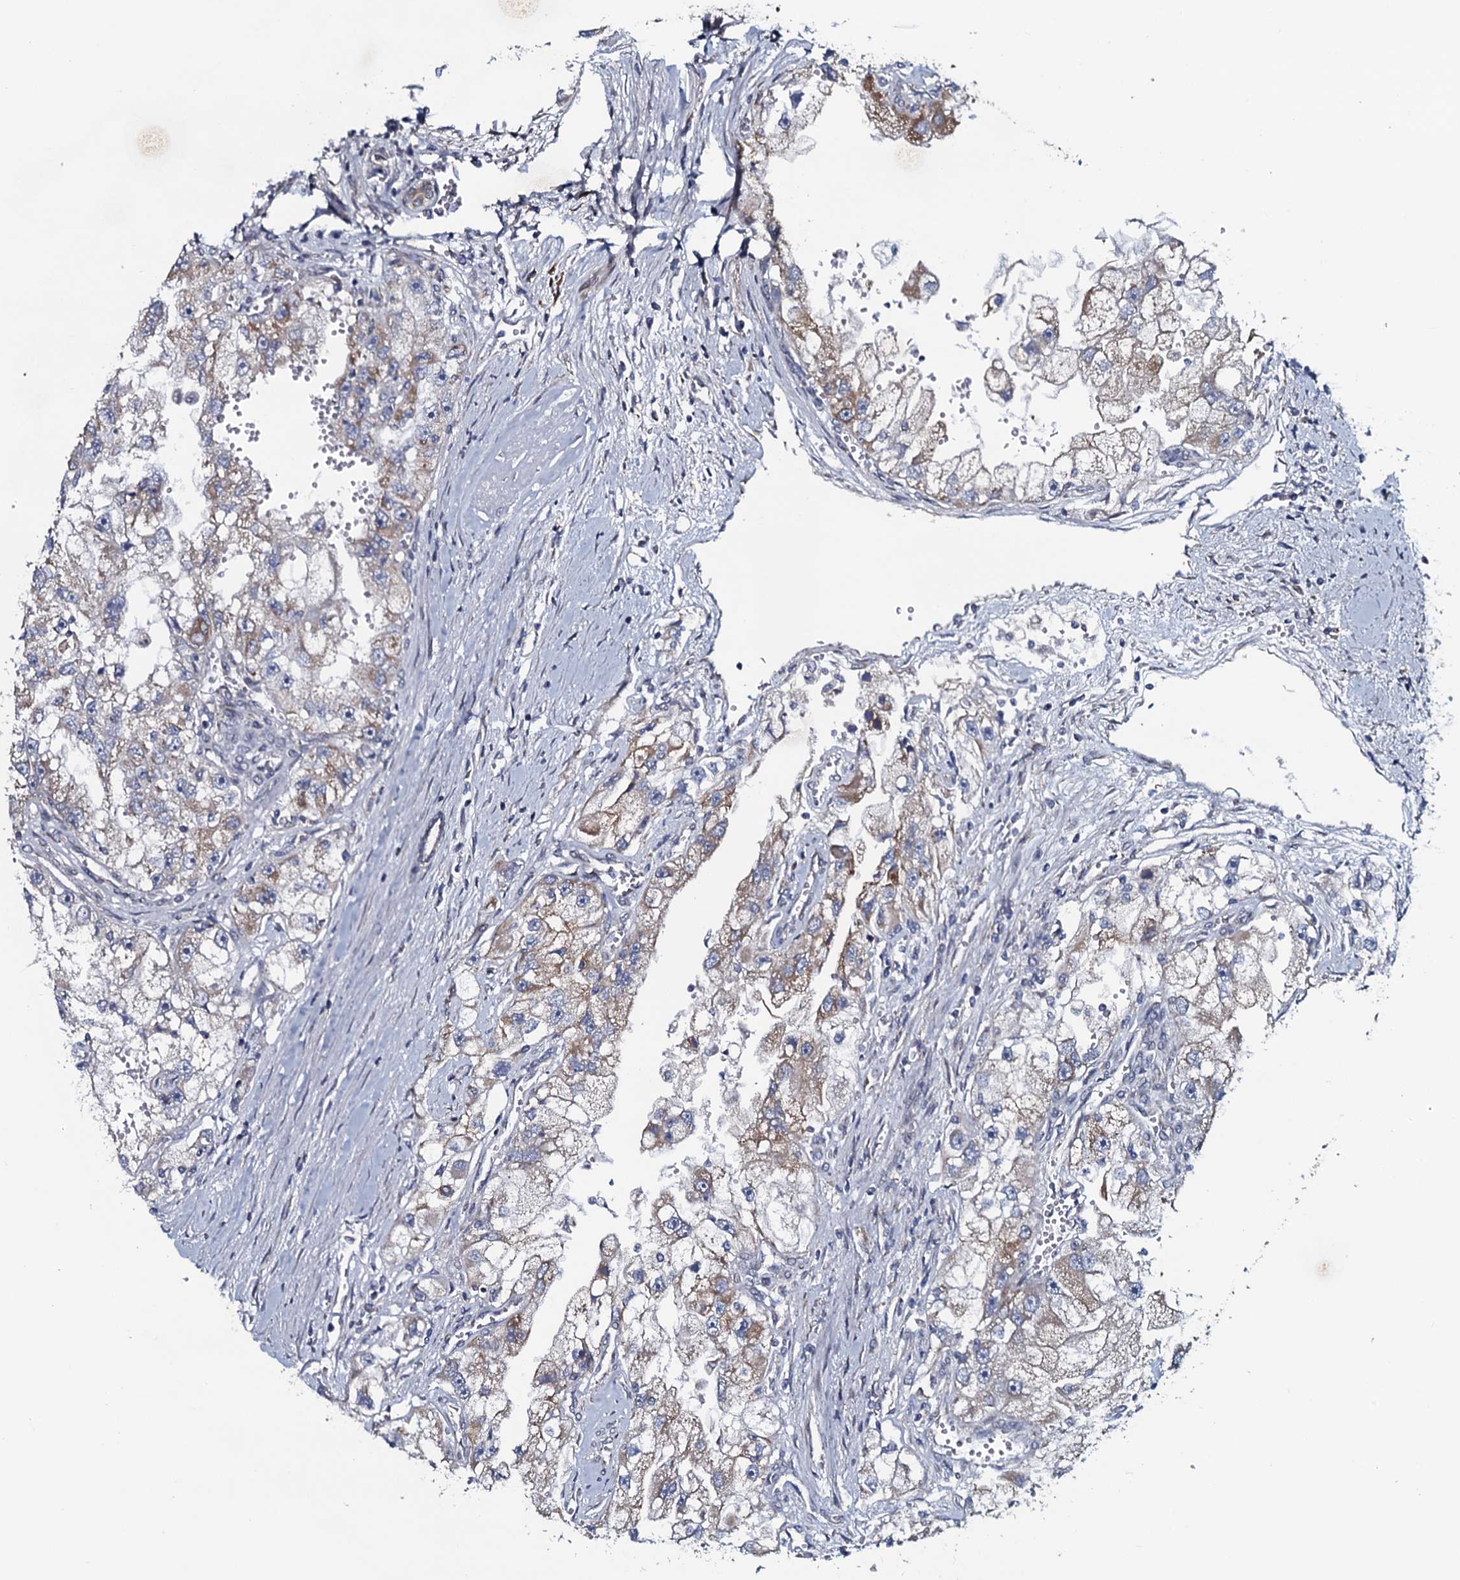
{"staining": {"intensity": "weak", "quantity": "25%-75%", "location": "cytoplasmic/membranous"}, "tissue": "renal cancer", "cell_type": "Tumor cells", "image_type": "cancer", "snomed": [{"axis": "morphology", "description": "Adenocarcinoma, NOS"}, {"axis": "topography", "description": "Kidney"}], "caption": "Tumor cells reveal low levels of weak cytoplasmic/membranous positivity in about 25%-75% of cells in human renal adenocarcinoma.", "gene": "KCTD4", "patient": {"sex": "male", "age": 63}}